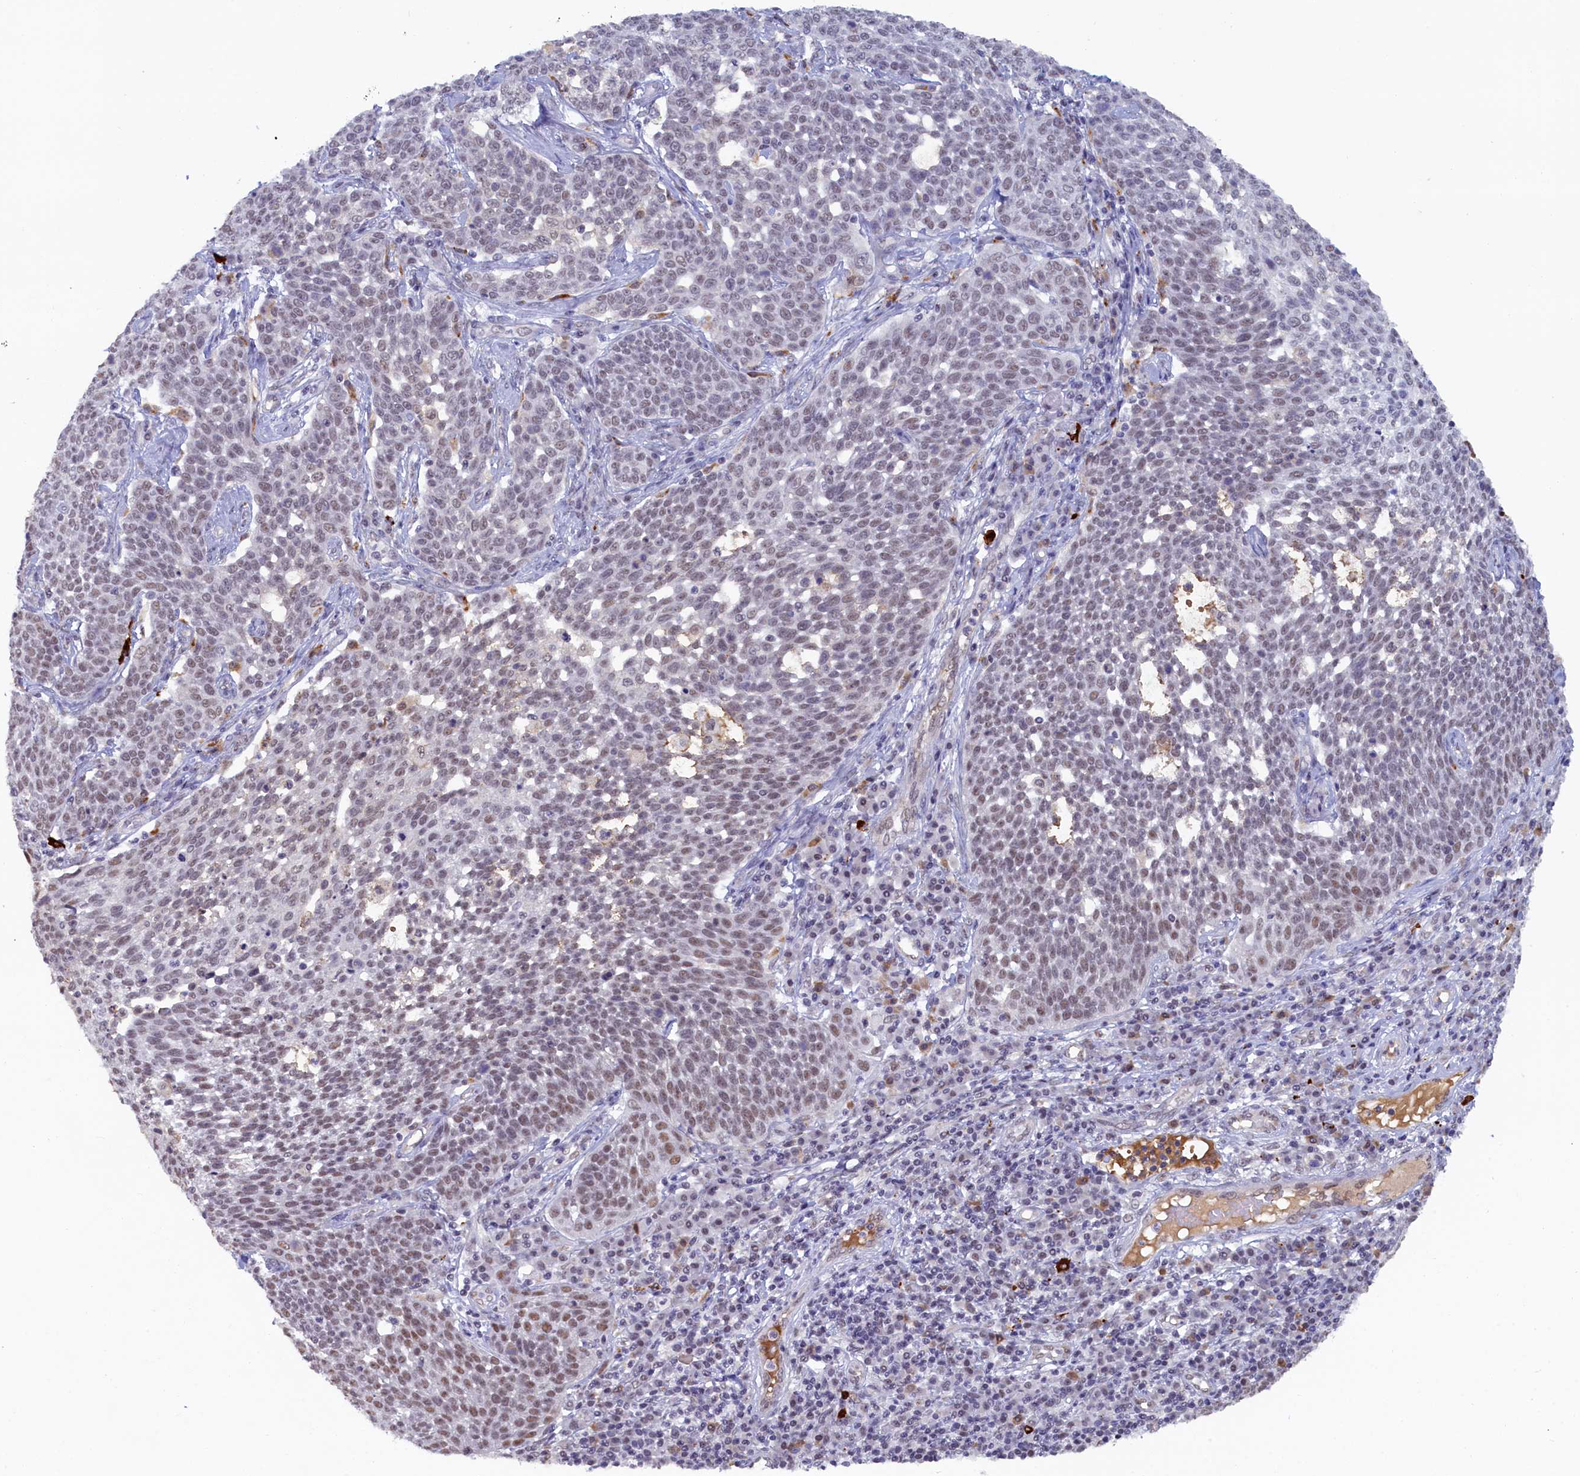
{"staining": {"intensity": "moderate", "quantity": "<25%", "location": "nuclear"}, "tissue": "cervical cancer", "cell_type": "Tumor cells", "image_type": "cancer", "snomed": [{"axis": "morphology", "description": "Squamous cell carcinoma, NOS"}, {"axis": "topography", "description": "Cervix"}], "caption": "A histopathology image of cervical cancer (squamous cell carcinoma) stained for a protein exhibits moderate nuclear brown staining in tumor cells. (IHC, brightfield microscopy, high magnification).", "gene": "INTS14", "patient": {"sex": "female", "age": 34}}